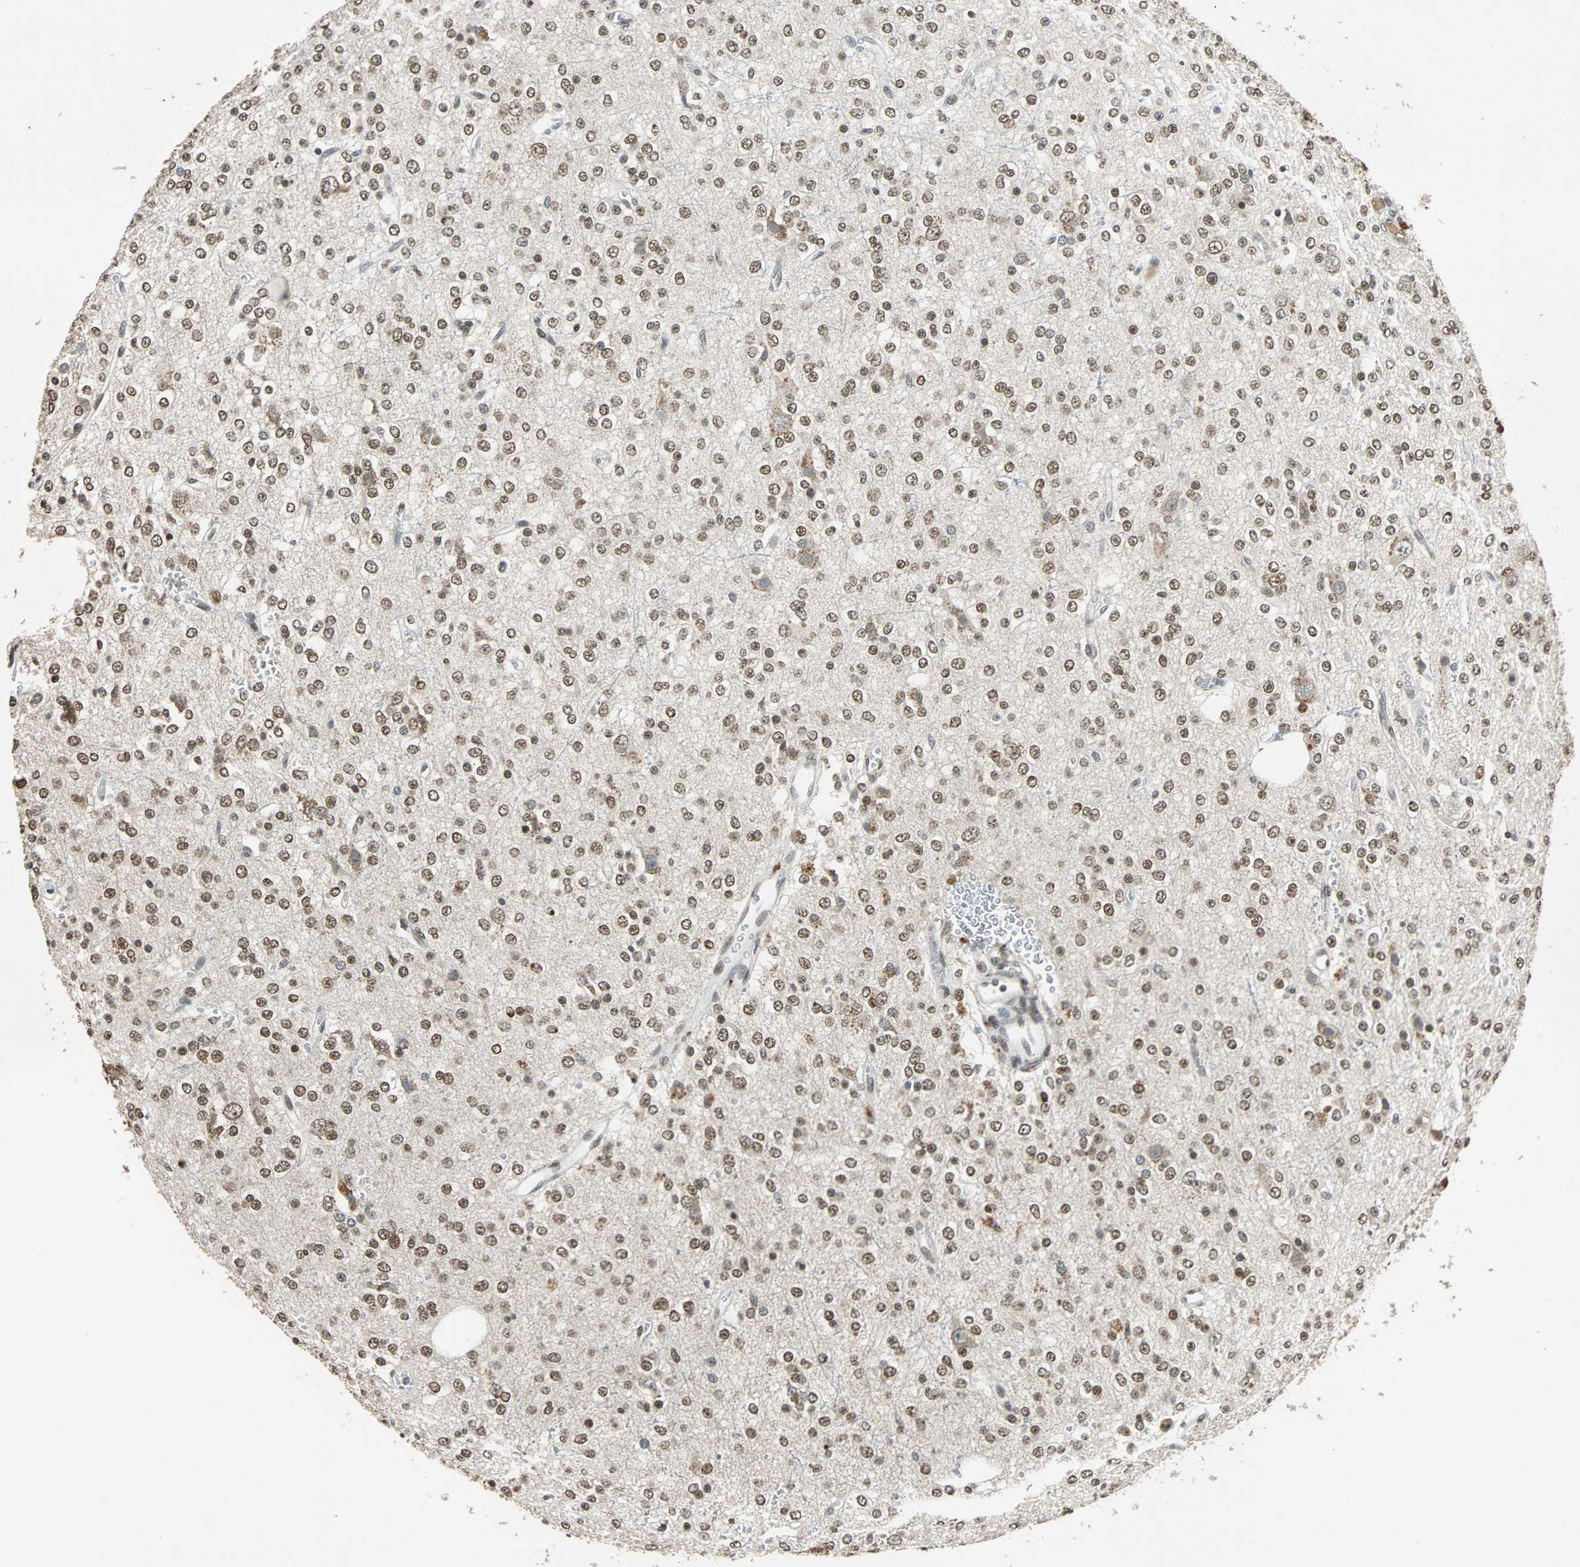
{"staining": {"intensity": "moderate", "quantity": ">75%", "location": "nuclear"}, "tissue": "glioma", "cell_type": "Tumor cells", "image_type": "cancer", "snomed": [{"axis": "morphology", "description": "Glioma, malignant, Low grade"}, {"axis": "topography", "description": "Brain"}], "caption": "Human malignant glioma (low-grade) stained with a protein marker exhibits moderate staining in tumor cells.", "gene": "PHC1", "patient": {"sex": "male", "age": 38}}